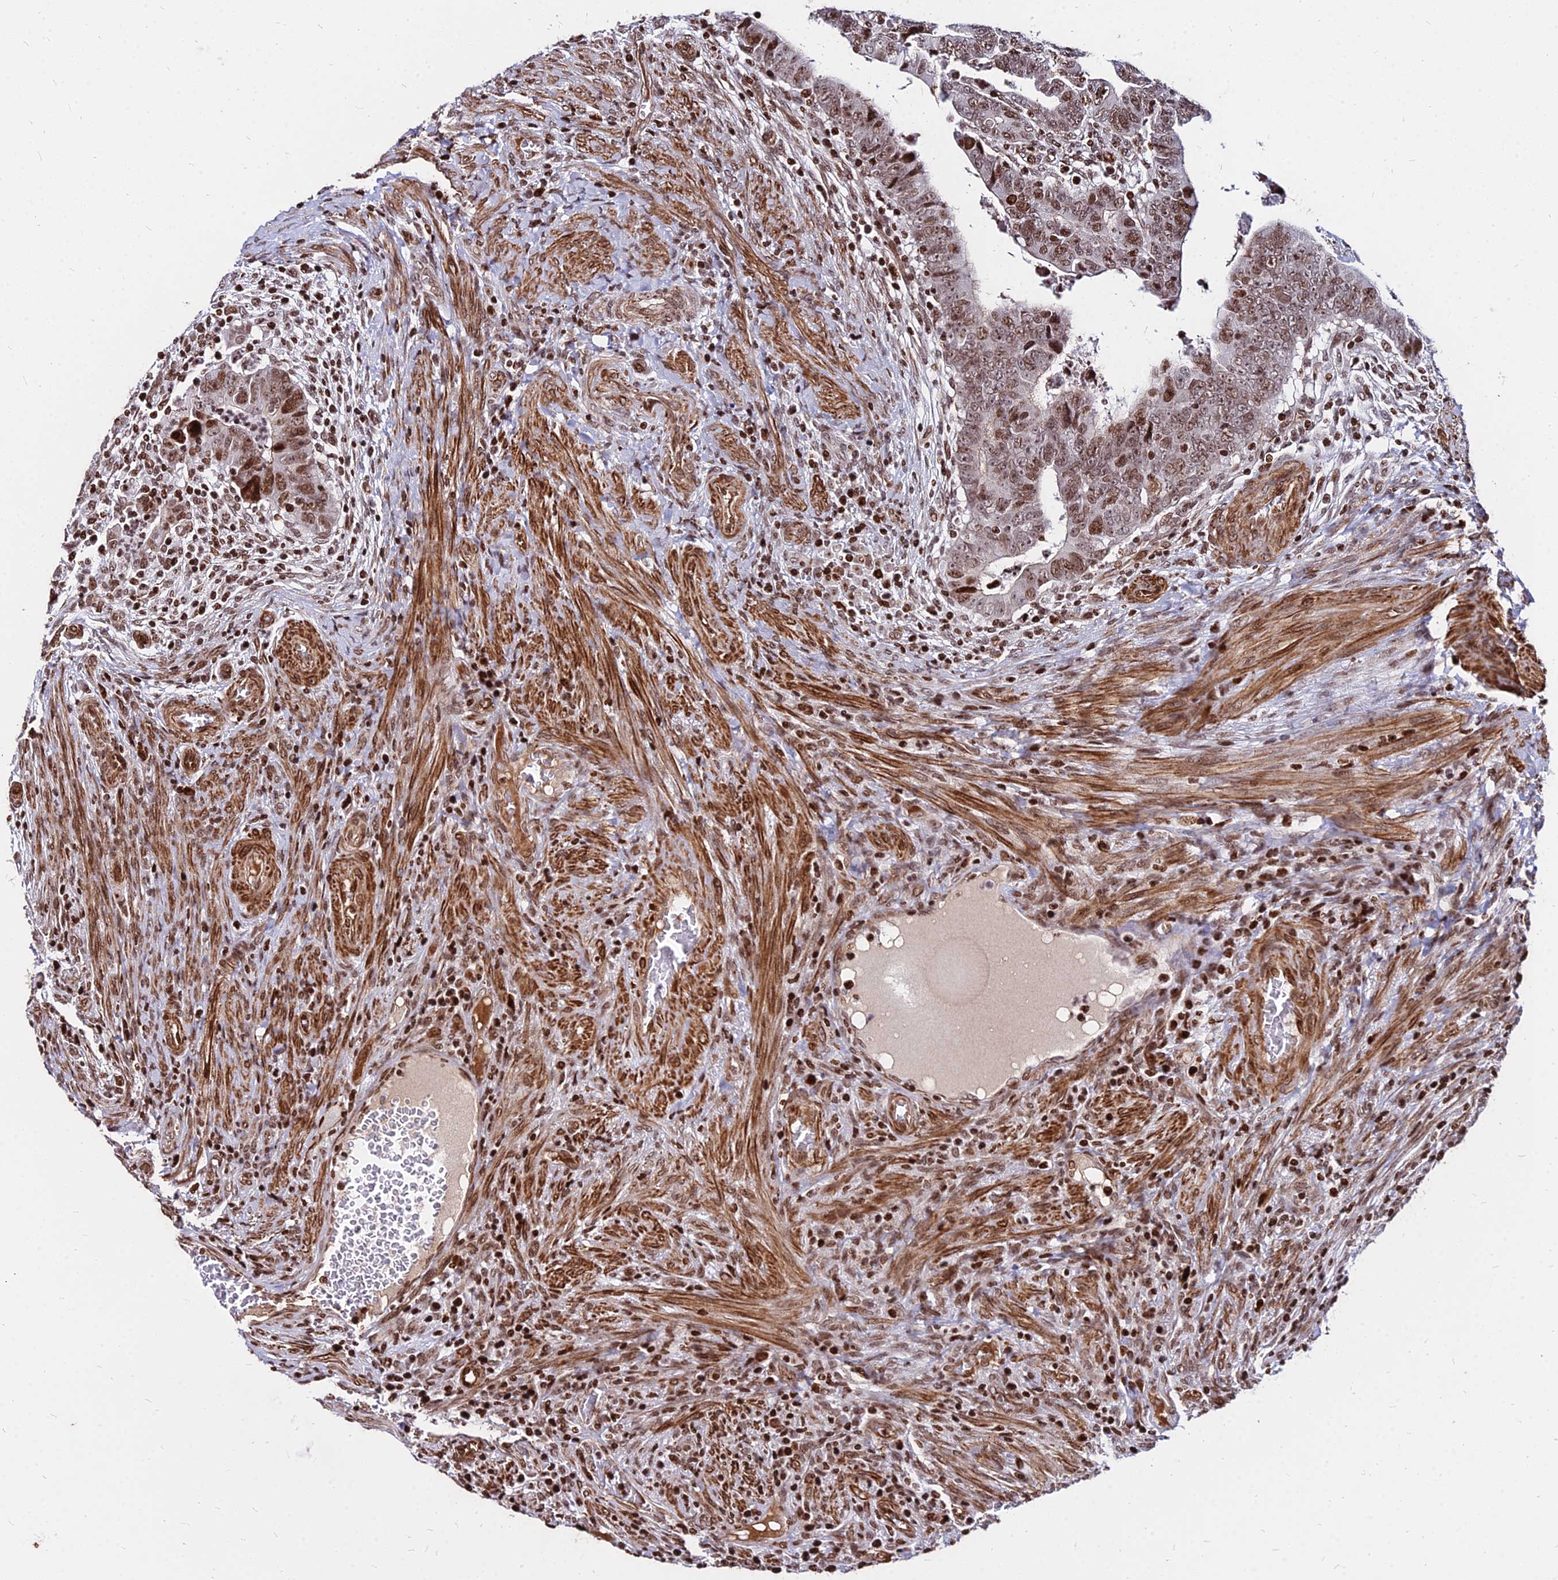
{"staining": {"intensity": "moderate", "quantity": ">75%", "location": "nuclear"}, "tissue": "colorectal cancer", "cell_type": "Tumor cells", "image_type": "cancer", "snomed": [{"axis": "morphology", "description": "Normal tissue, NOS"}, {"axis": "morphology", "description": "Adenocarcinoma, NOS"}, {"axis": "topography", "description": "Rectum"}], "caption": "Immunohistochemical staining of adenocarcinoma (colorectal) displays medium levels of moderate nuclear protein expression in about >75% of tumor cells.", "gene": "NYAP2", "patient": {"sex": "female", "age": 65}}